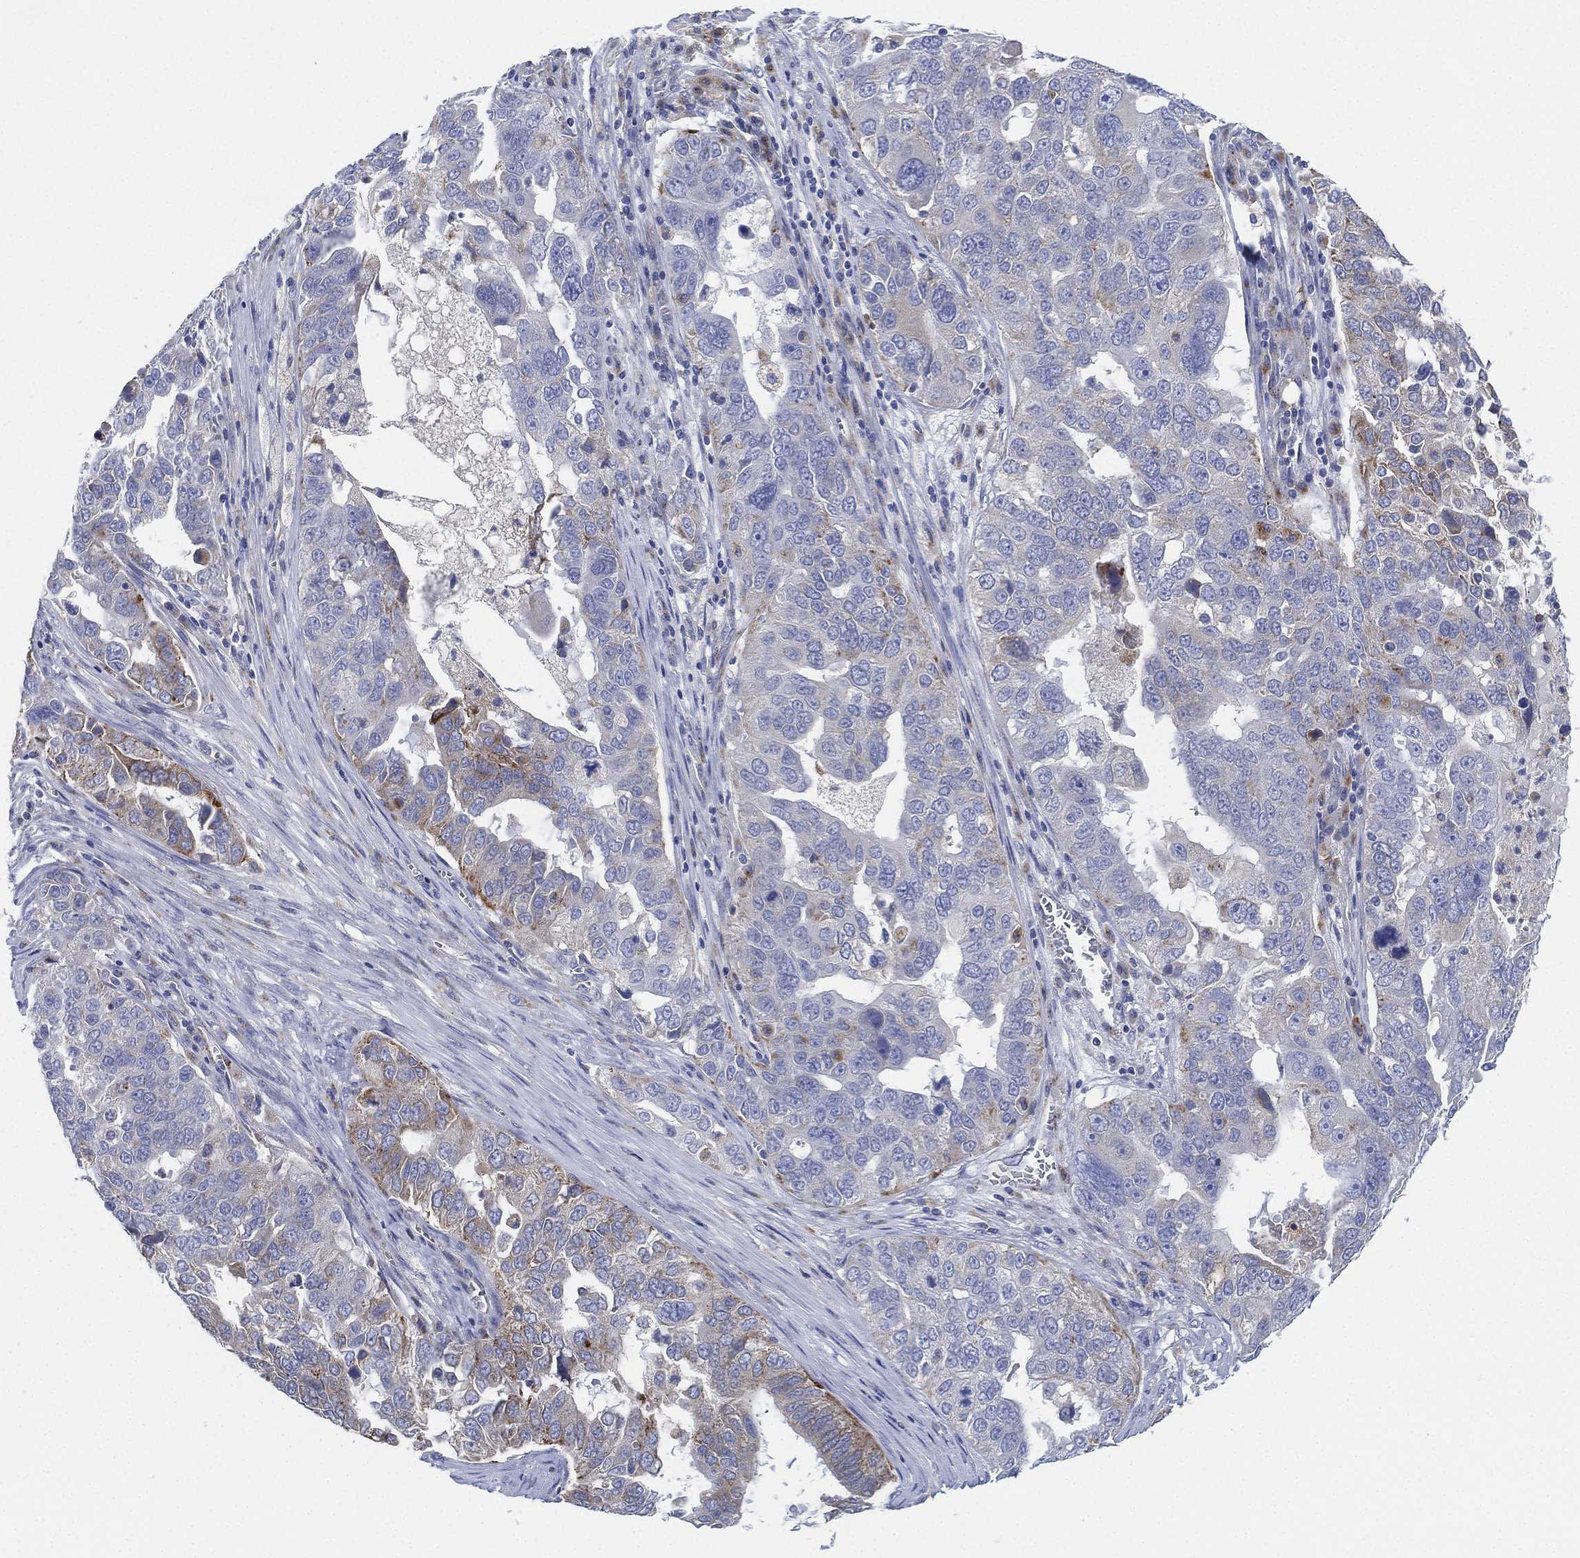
{"staining": {"intensity": "weak", "quantity": "<25%", "location": "cytoplasmic/membranous"}, "tissue": "ovarian cancer", "cell_type": "Tumor cells", "image_type": "cancer", "snomed": [{"axis": "morphology", "description": "Carcinoma, endometroid"}, {"axis": "topography", "description": "Soft tissue"}, {"axis": "topography", "description": "Ovary"}], "caption": "This is an immunohistochemistry histopathology image of endometroid carcinoma (ovarian). There is no positivity in tumor cells.", "gene": "GALNS", "patient": {"sex": "female", "age": 52}}